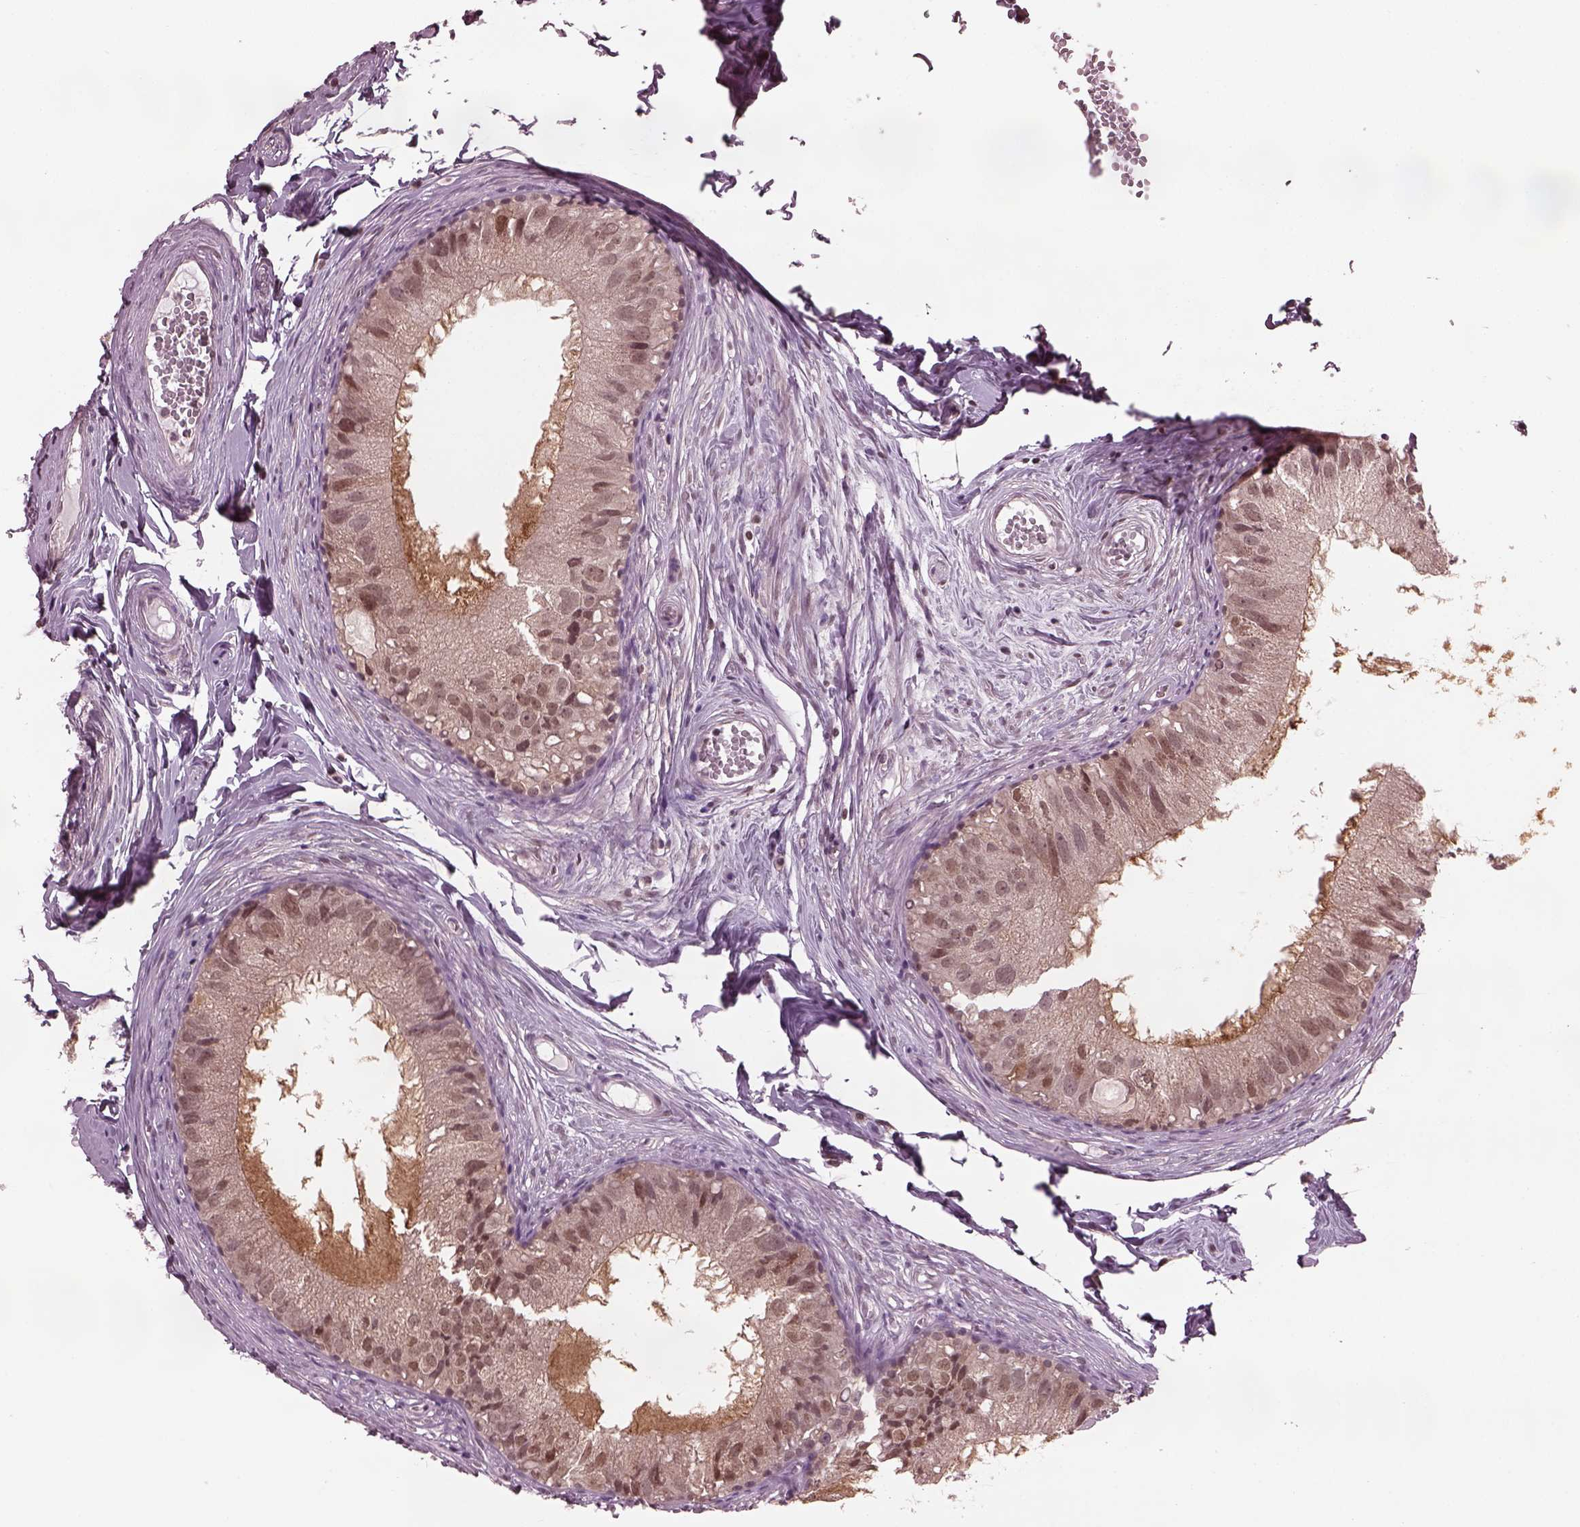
{"staining": {"intensity": "weak", "quantity": "25%-75%", "location": "nuclear"}, "tissue": "epididymis", "cell_type": "Glandular cells", "image_type": "normal", "snomed": [{"axis": "morphology", "description": "Normal tissue, NOS"}, {"axis": "topography", "description": "Epididymis"}], "caption": "About 25%-75% of glandular cells in normal epididymis show weak nuclear protein expression as visualized by brown immunohistochemical staining.", "gene": "SRI", "patient": {"sex": "male", "age": 45}}